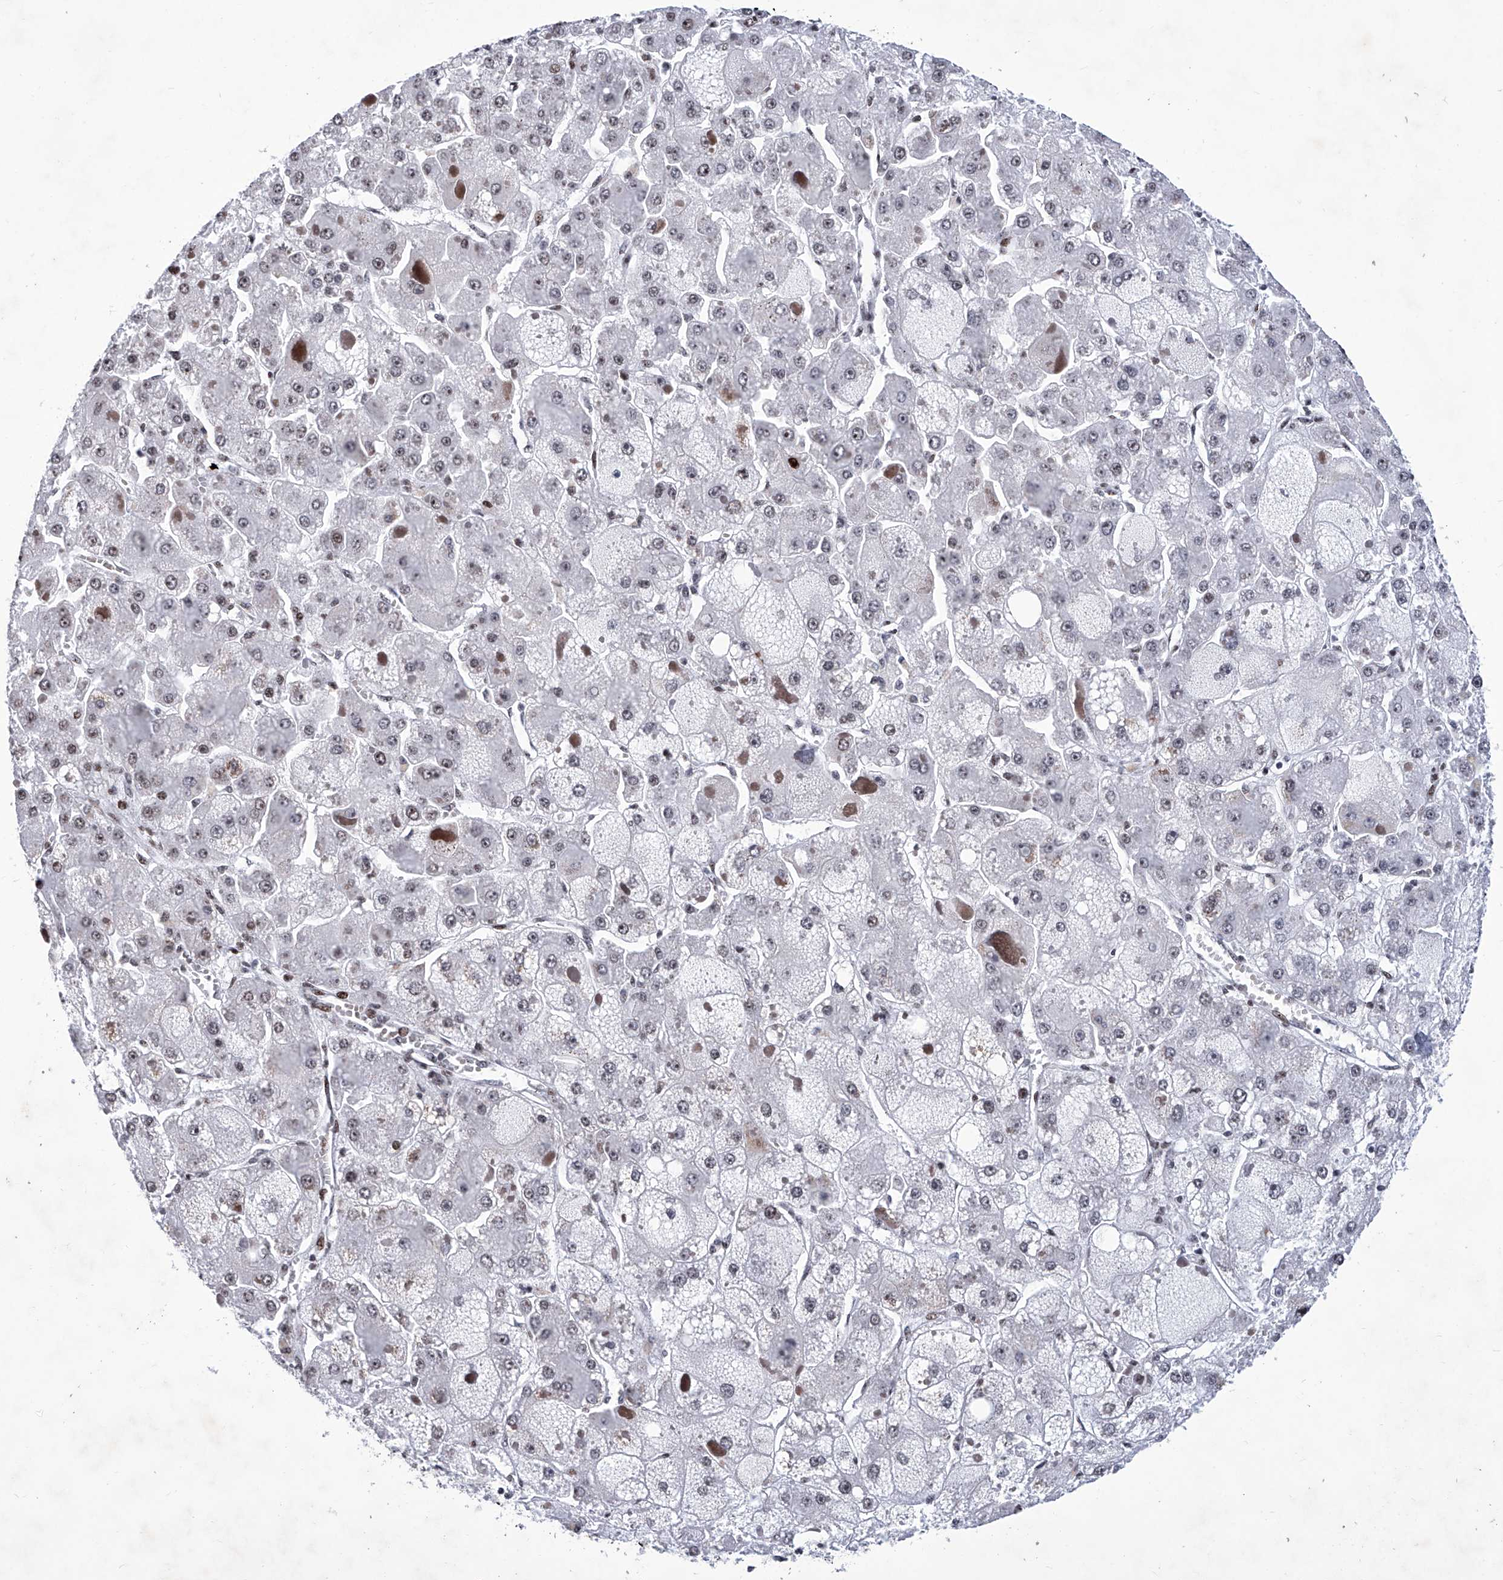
{"staining": {"intensity": "weak", "quantity": "<25%", "location": "nuclear"}, "tissue": "liver cancer", "cell_type": "Tumor cells", "image_type": "cancer", "snomed": [{"axis": "morphology", "description": "Carcinoma, Hepatocellular, NOS"}, {"axis": "topography", "description": "Liver"}], "caption": "Protein analysis of liver cancer (hepatocellular carcinoma) exhibits no significant positivity in tumor cells.", "gene": "HEY2", "patient": {"sex": "female", "age": 73}}